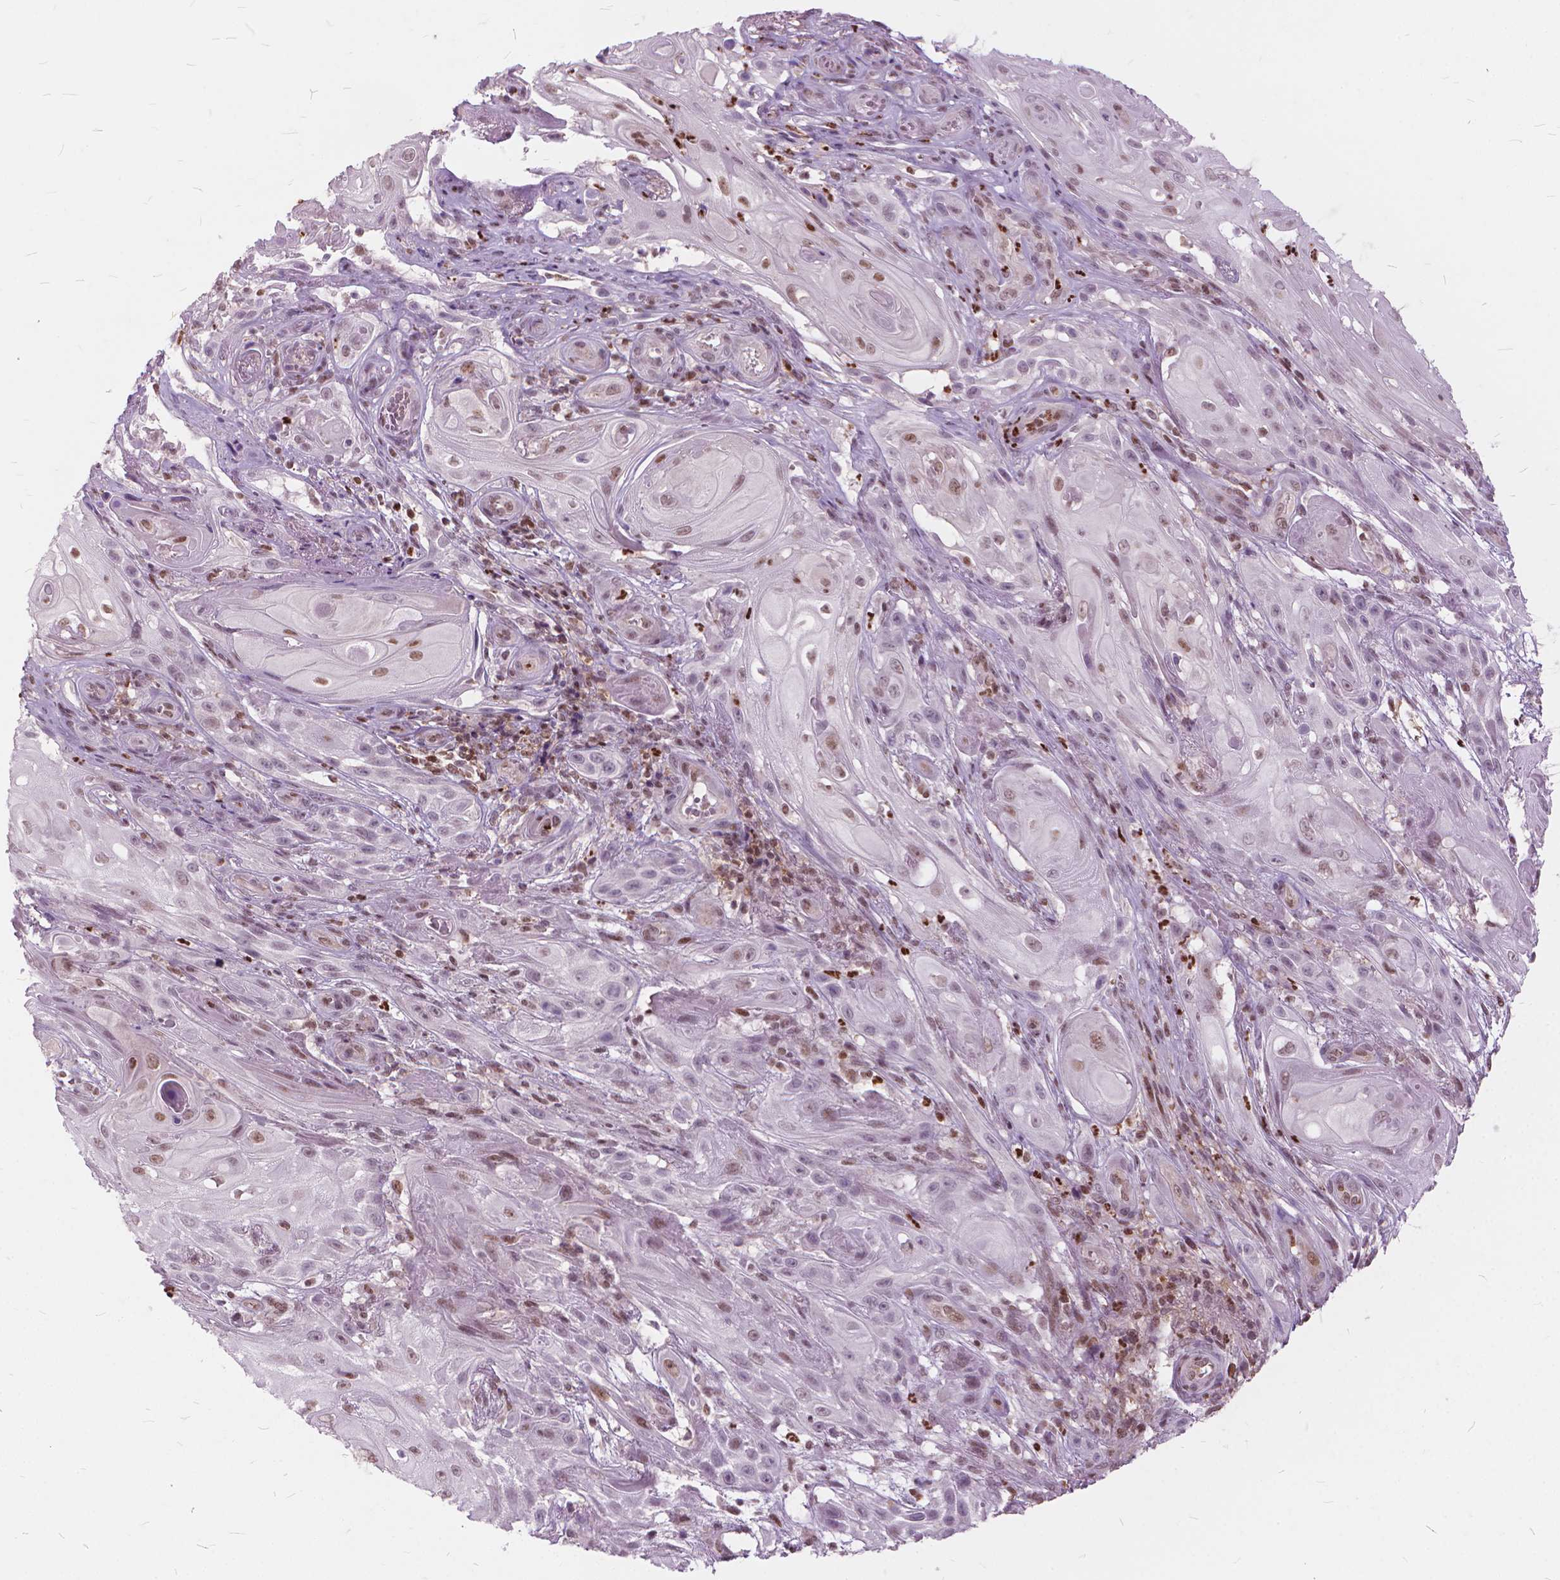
{"staining": {"intensity": "weak", "quantity": "25%-75%", "location": "nuclear"}, "tissue": "skin cancer", "cell_type": "Tumor cells", "image_type": "cancer", "snomed": [{"axis": "morphology", "description": "Squamous cell carcinoma, NOS"}, {"axis": "topography", "description": "Skin"}], "caption": "IHC histopathology image of skin cancer (squamous cell carcinoma) stained for a protein (brown), which reveals low levels of weak nuclear positivity in approximately 25%-75% of tumor cells.", "gene": "STAT5B", "patient": {"sex": "male", "age": 62}}